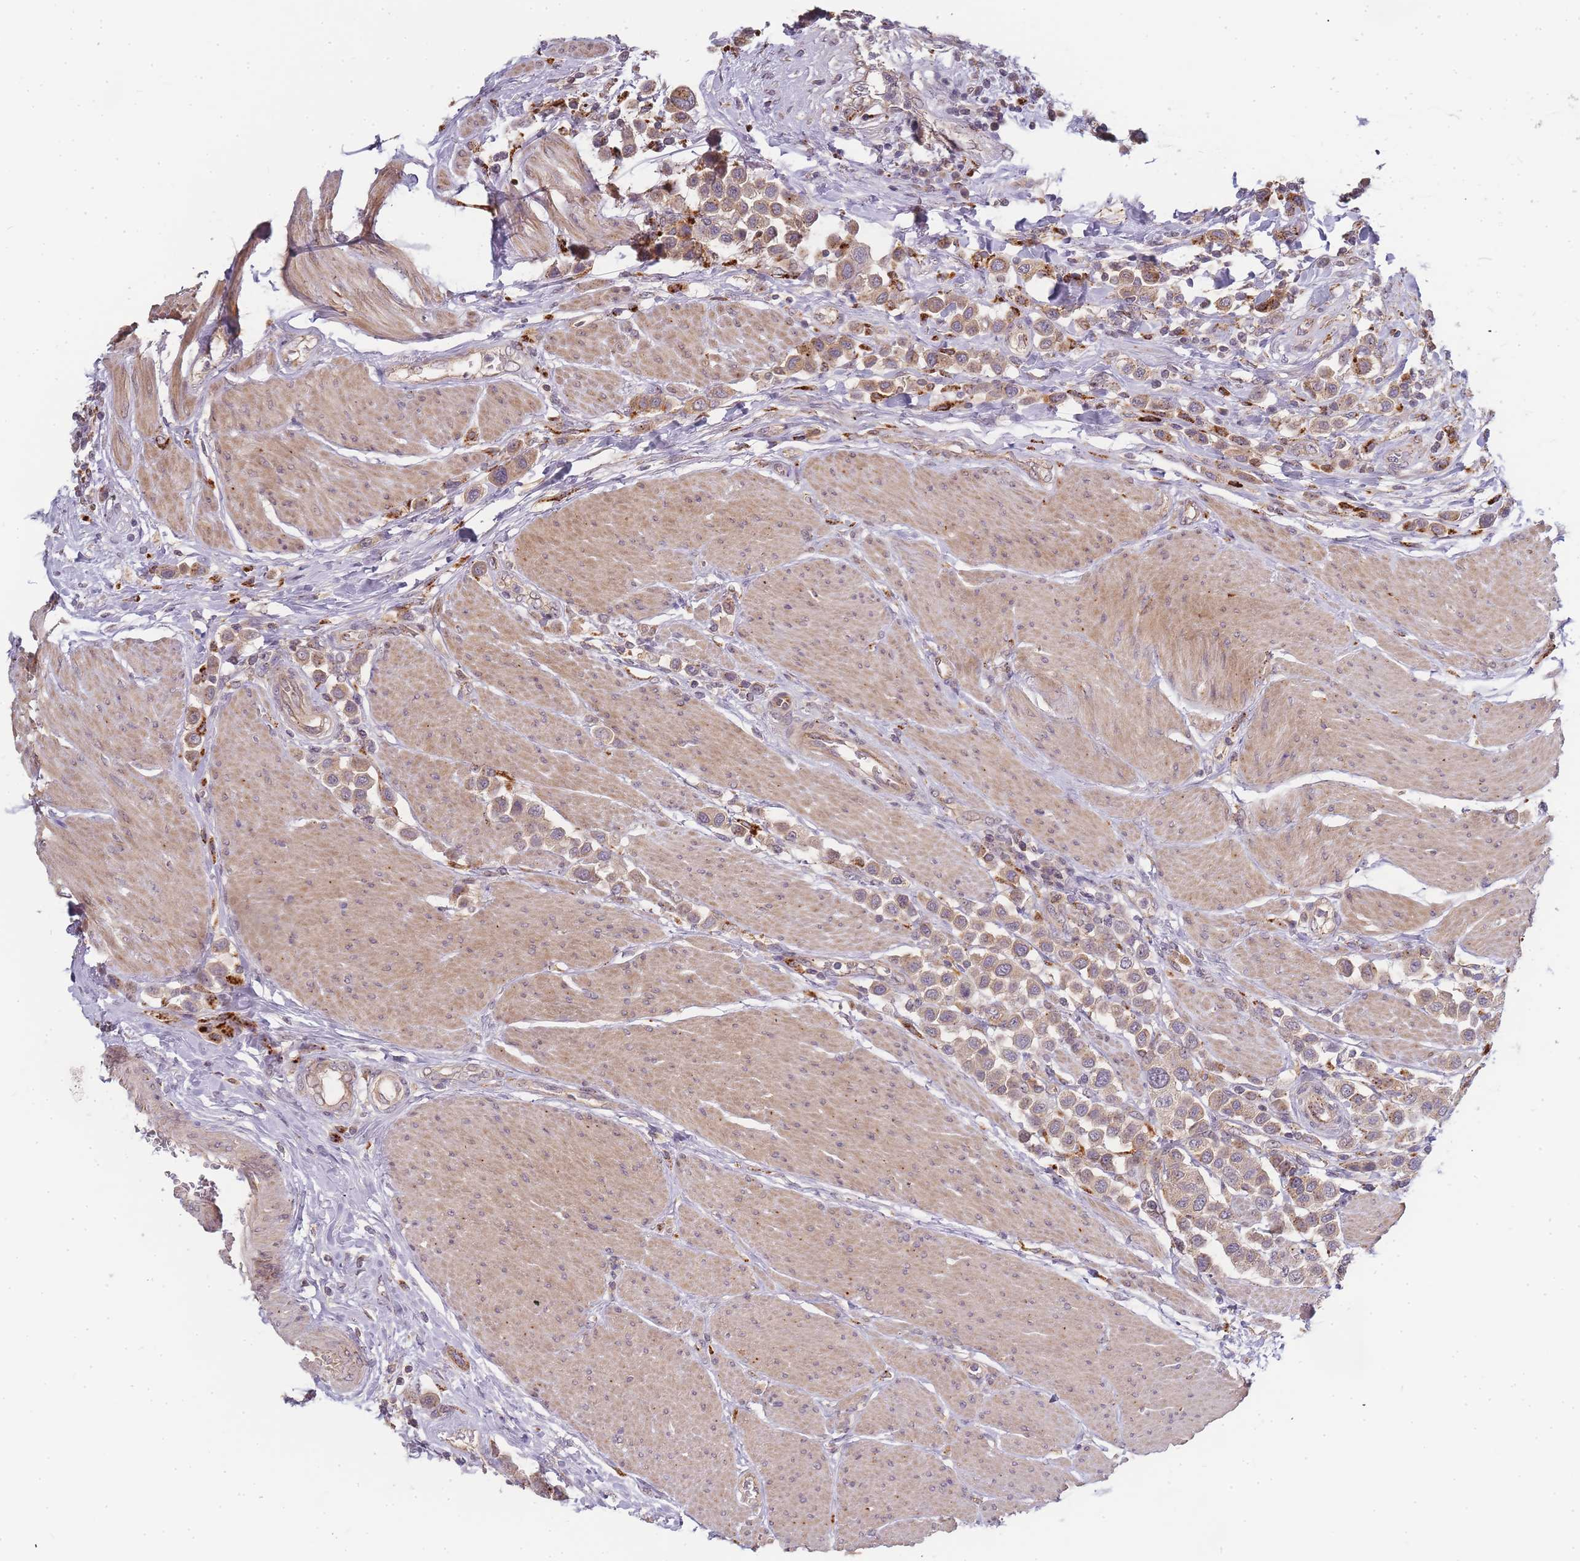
{"staining": {"intensity": "moderate", "quantity": ">75%", "location": "cytoplasmic/membranous"}, "tissue": "urothelial cancer", "cell_type": "Tumor cells", "image_type": "cancer", "snomed": [{"axis": "morphology", "description": "Urothelial carcinoma, High grade"}, {"axis": "topography", "description": "Urinary bladder"}], "caption": "The image exhibits immunohistochemical staining of high-grade urothelial carcinoma. There is moderate cytoplasmic/membranous expression is seen in about >75% of tumor cells.", "gene": "ATG5", "patient": {"sex": "male", "age": 50}}